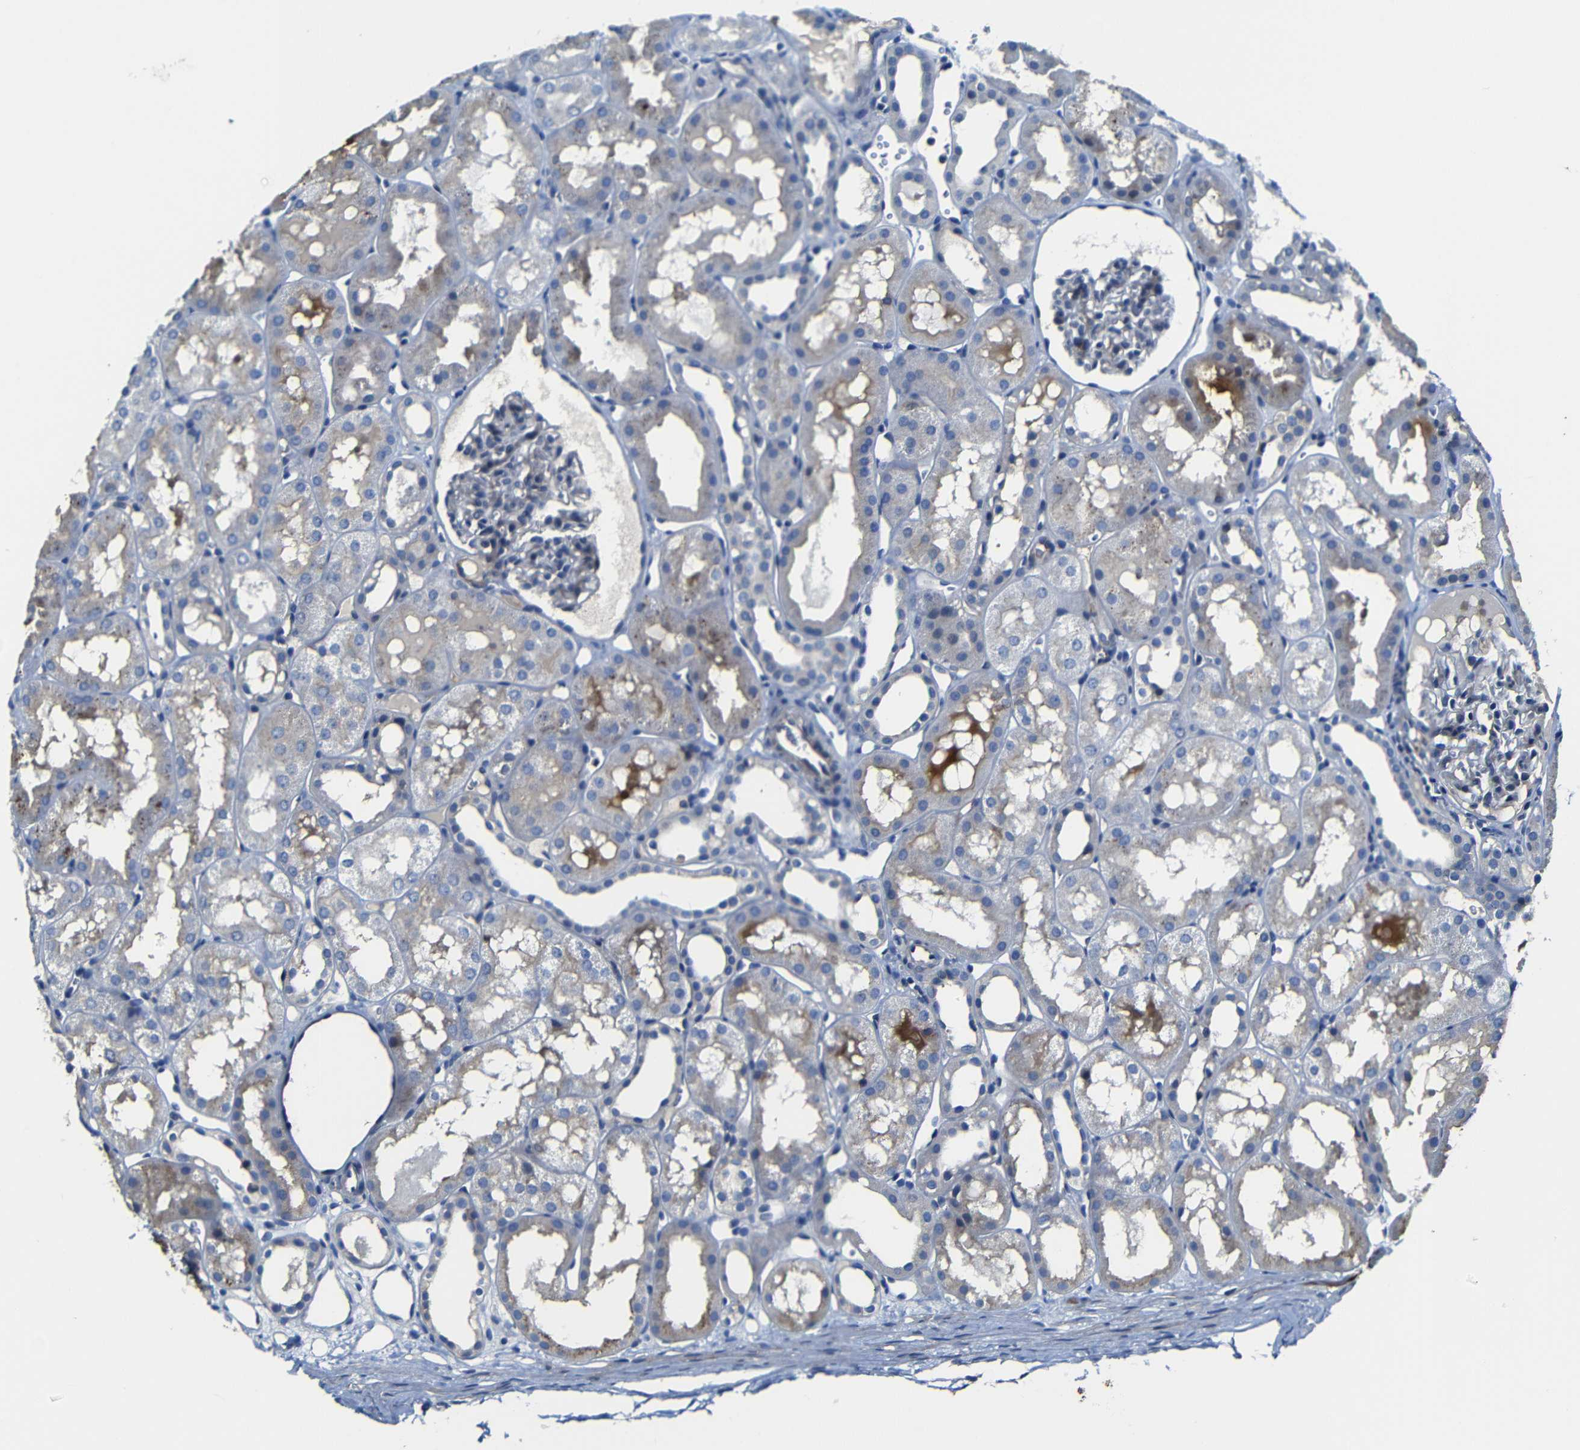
{"staining": {"intensity": "negative", "quantity": "none", "location": "none"}, "tissue": "kidney", "cell_type": "Cells in glomeruli", "image_type": "normal", "snomed": [{"axis": "morphology", "description": "Normal tissue, NOS"}, {"axis": "topography", "description": "Kidney"}, {"axis": "topography", "description": "Urinary bladder"}], "caption": "The photomicrograph demonstrates no significant positivity in cells in glomeruli of kidney.", "gene": "AFDN", "patient": {"sex": "male", "age": 16}}